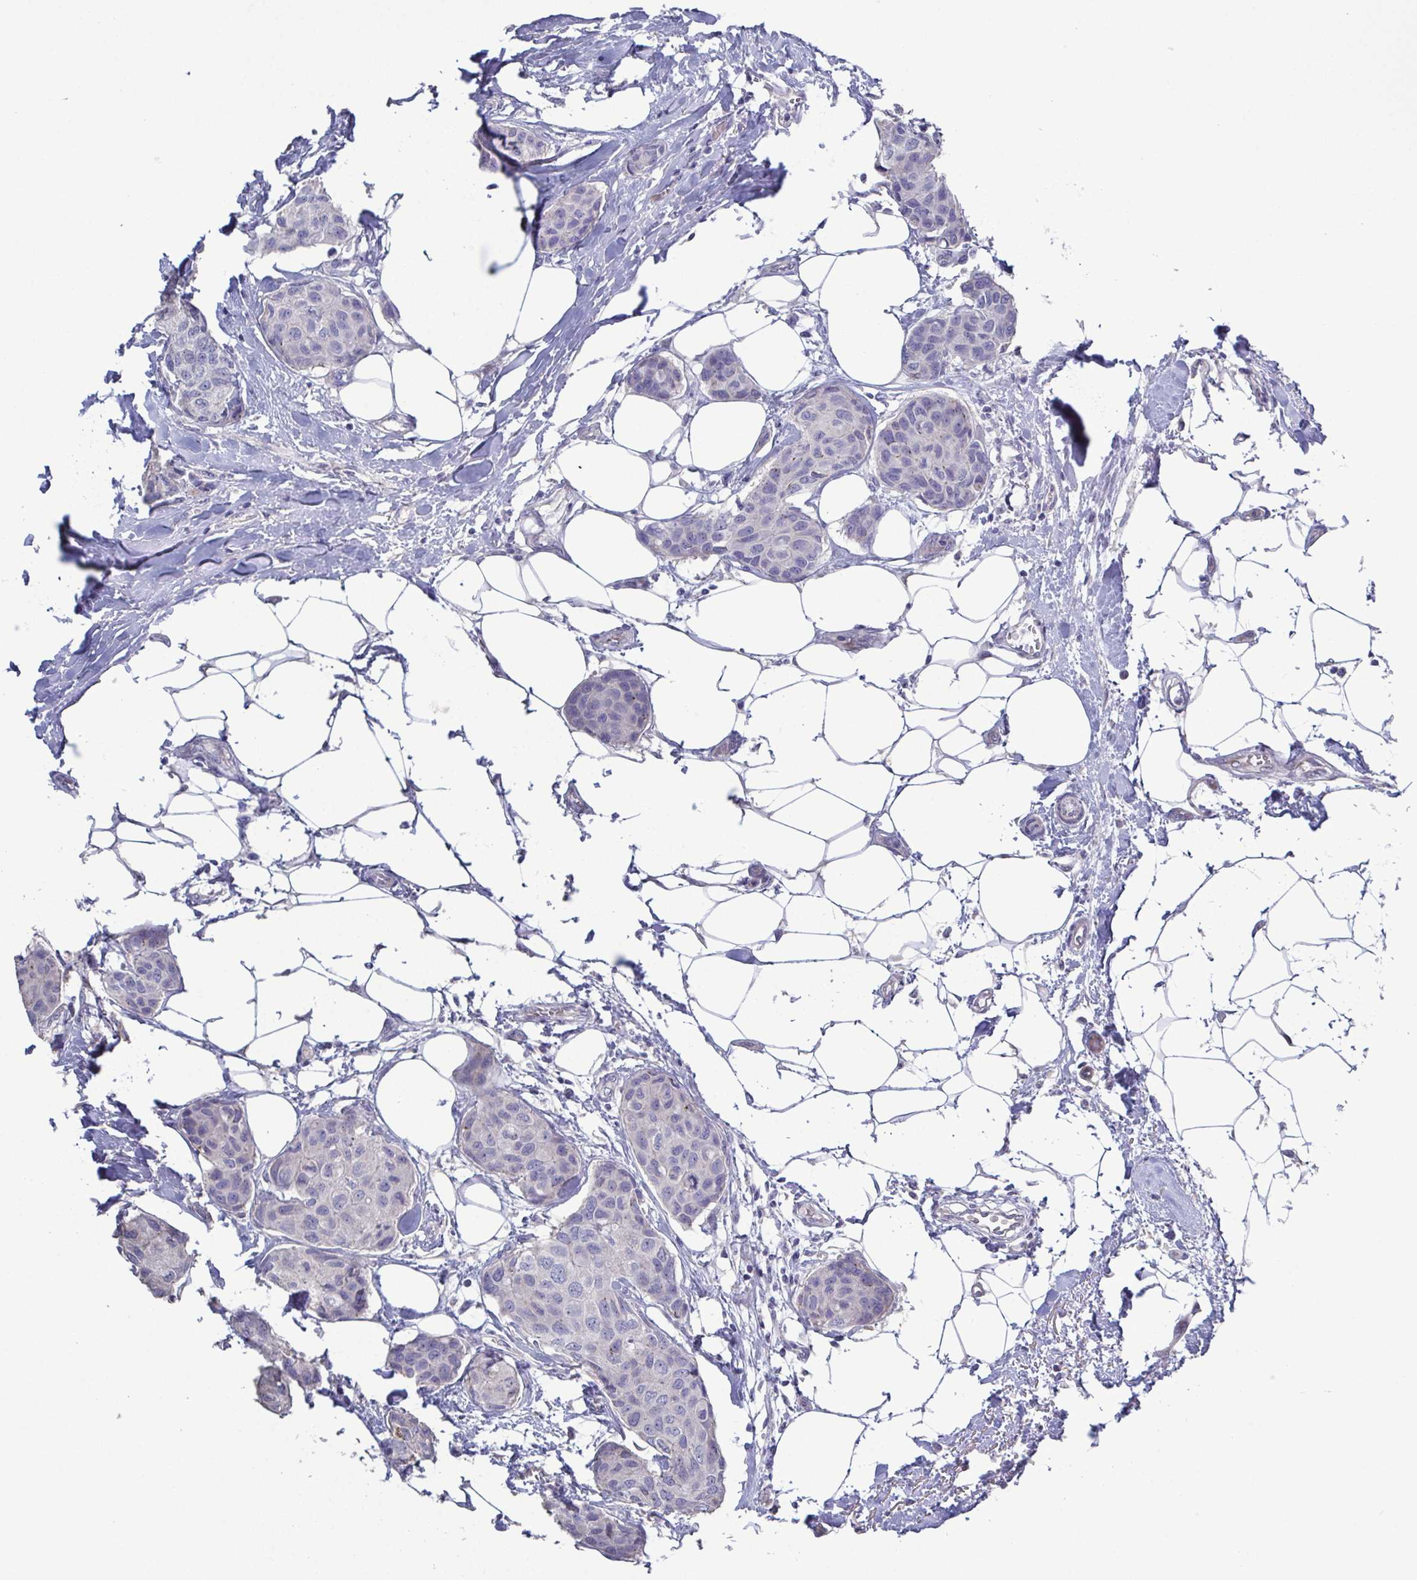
{"staining": {"intensity": "negative", "quantity": "none", "location": "none"}, "tissue": "breast cancer", "cell_type": "Tumor cells", "image_type": "cancer", "snomed": [{"axis": "morphology", "description": "Duct carcinoma"}, {"axis": "topography", "description": "Breast"}], "caption": "High magnification brightfield microscopy of breast cancer stained with DAB (brown) and counterstained with hematoxylin (blue): tumor cells show no significant positivity. (Immunohistochemistry (ihc), brightfield microscopy, high magnification).", "gene": "GLDC", "patient": {"sex": "female", "age": 80}}